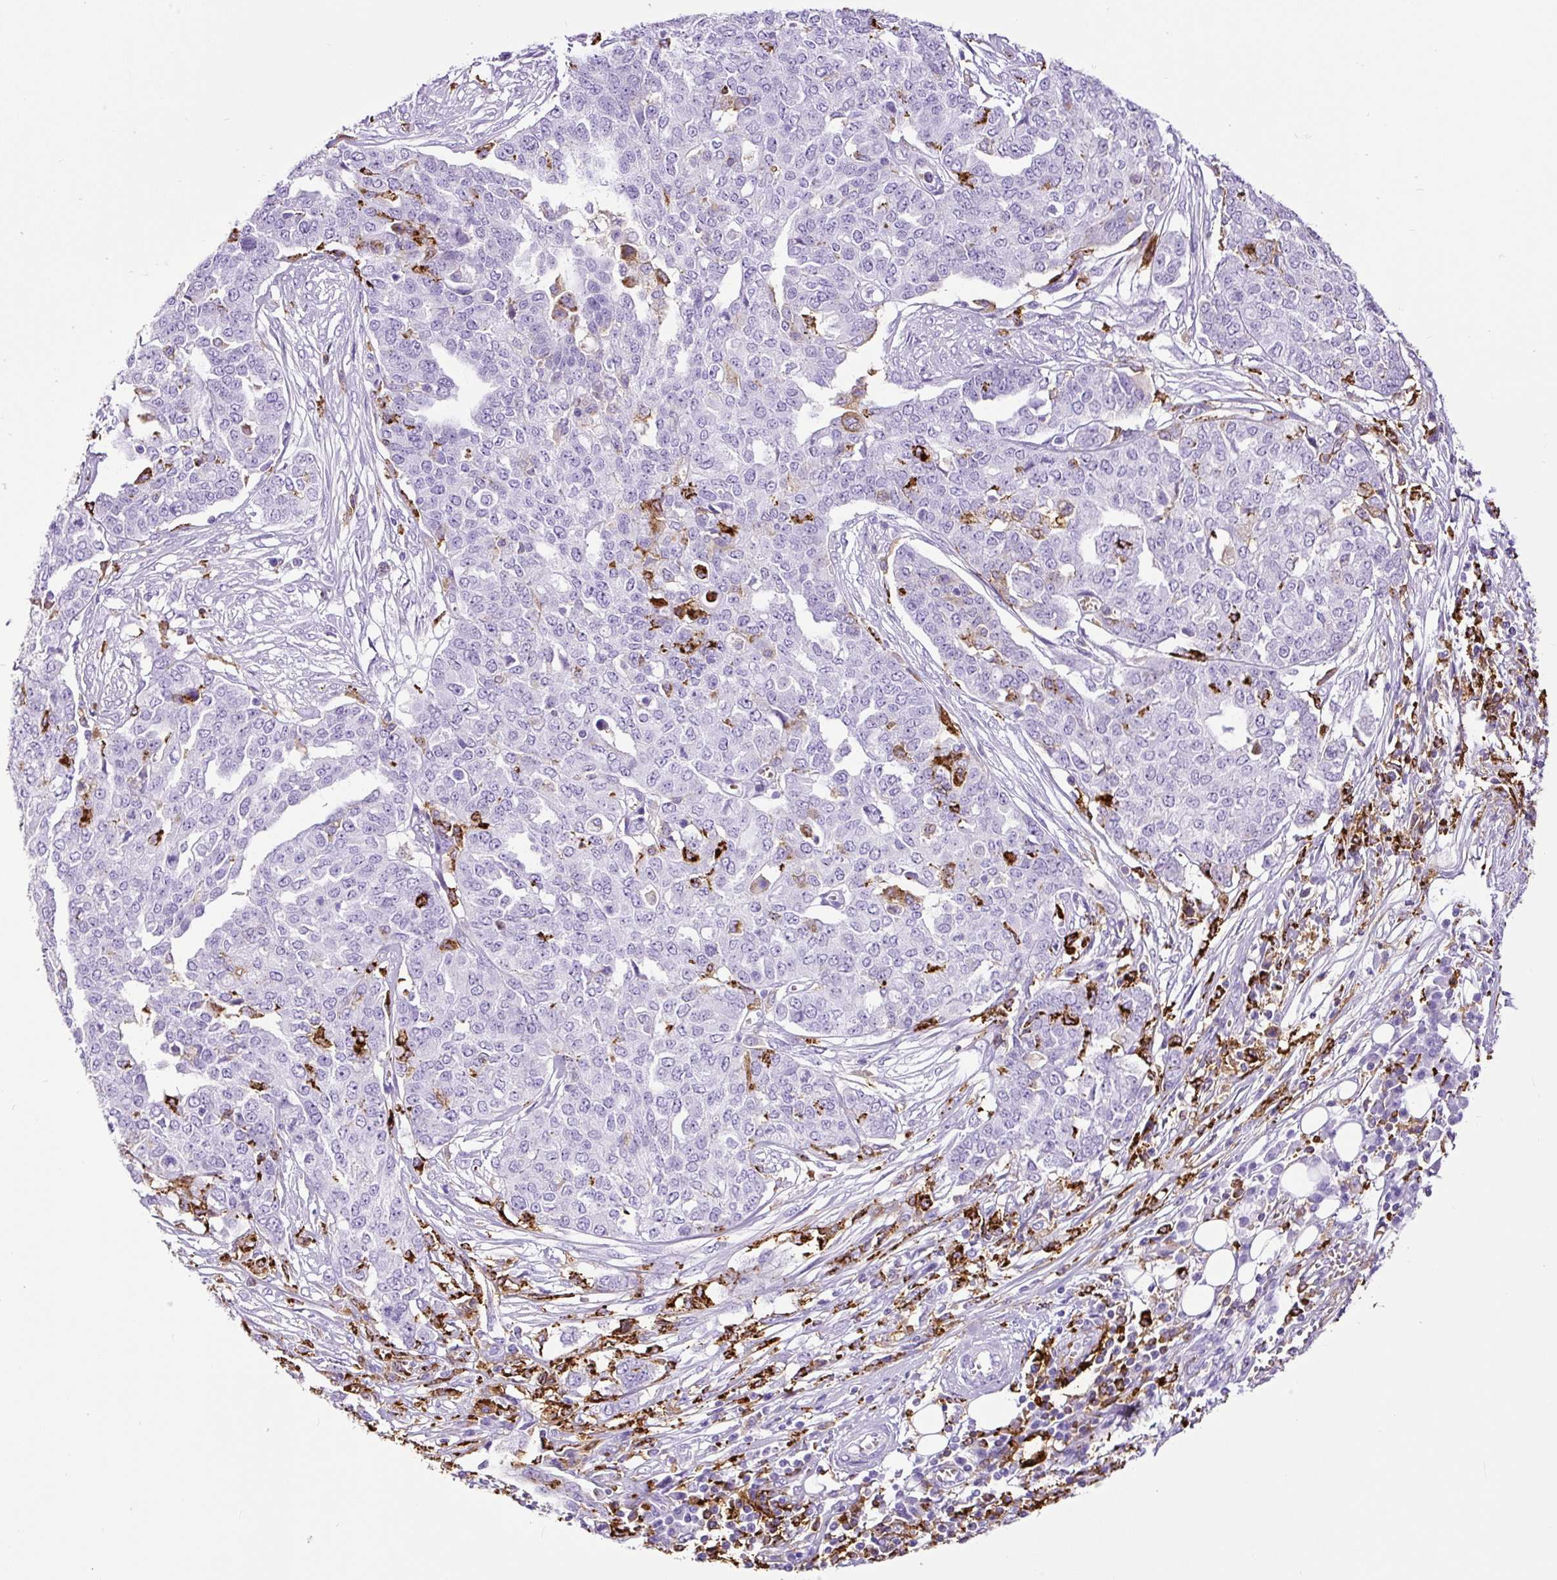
{"staining": {"intensity": "negative", "quantity": "none", "location": "none"}, "tissue": "ovarian cancer", "cell_type": "Tumor cells", "image_type": "cancer", "snomed": [{"axis": "morphology", "description": "Cystadenocarcinoma, serous, NOS"}, {"axis": "topography", "description": "Soft tissue"}, {"axis": "topography", "description": "Ovary"}], "caption": "This is a micrograph of IHC staining of ovarian cancer (serous cystadenocarcinoma), which shows no staining in tumor cells.", "gene": "HLA-DRA", "patient": {"sex": "female", "age": 57}}